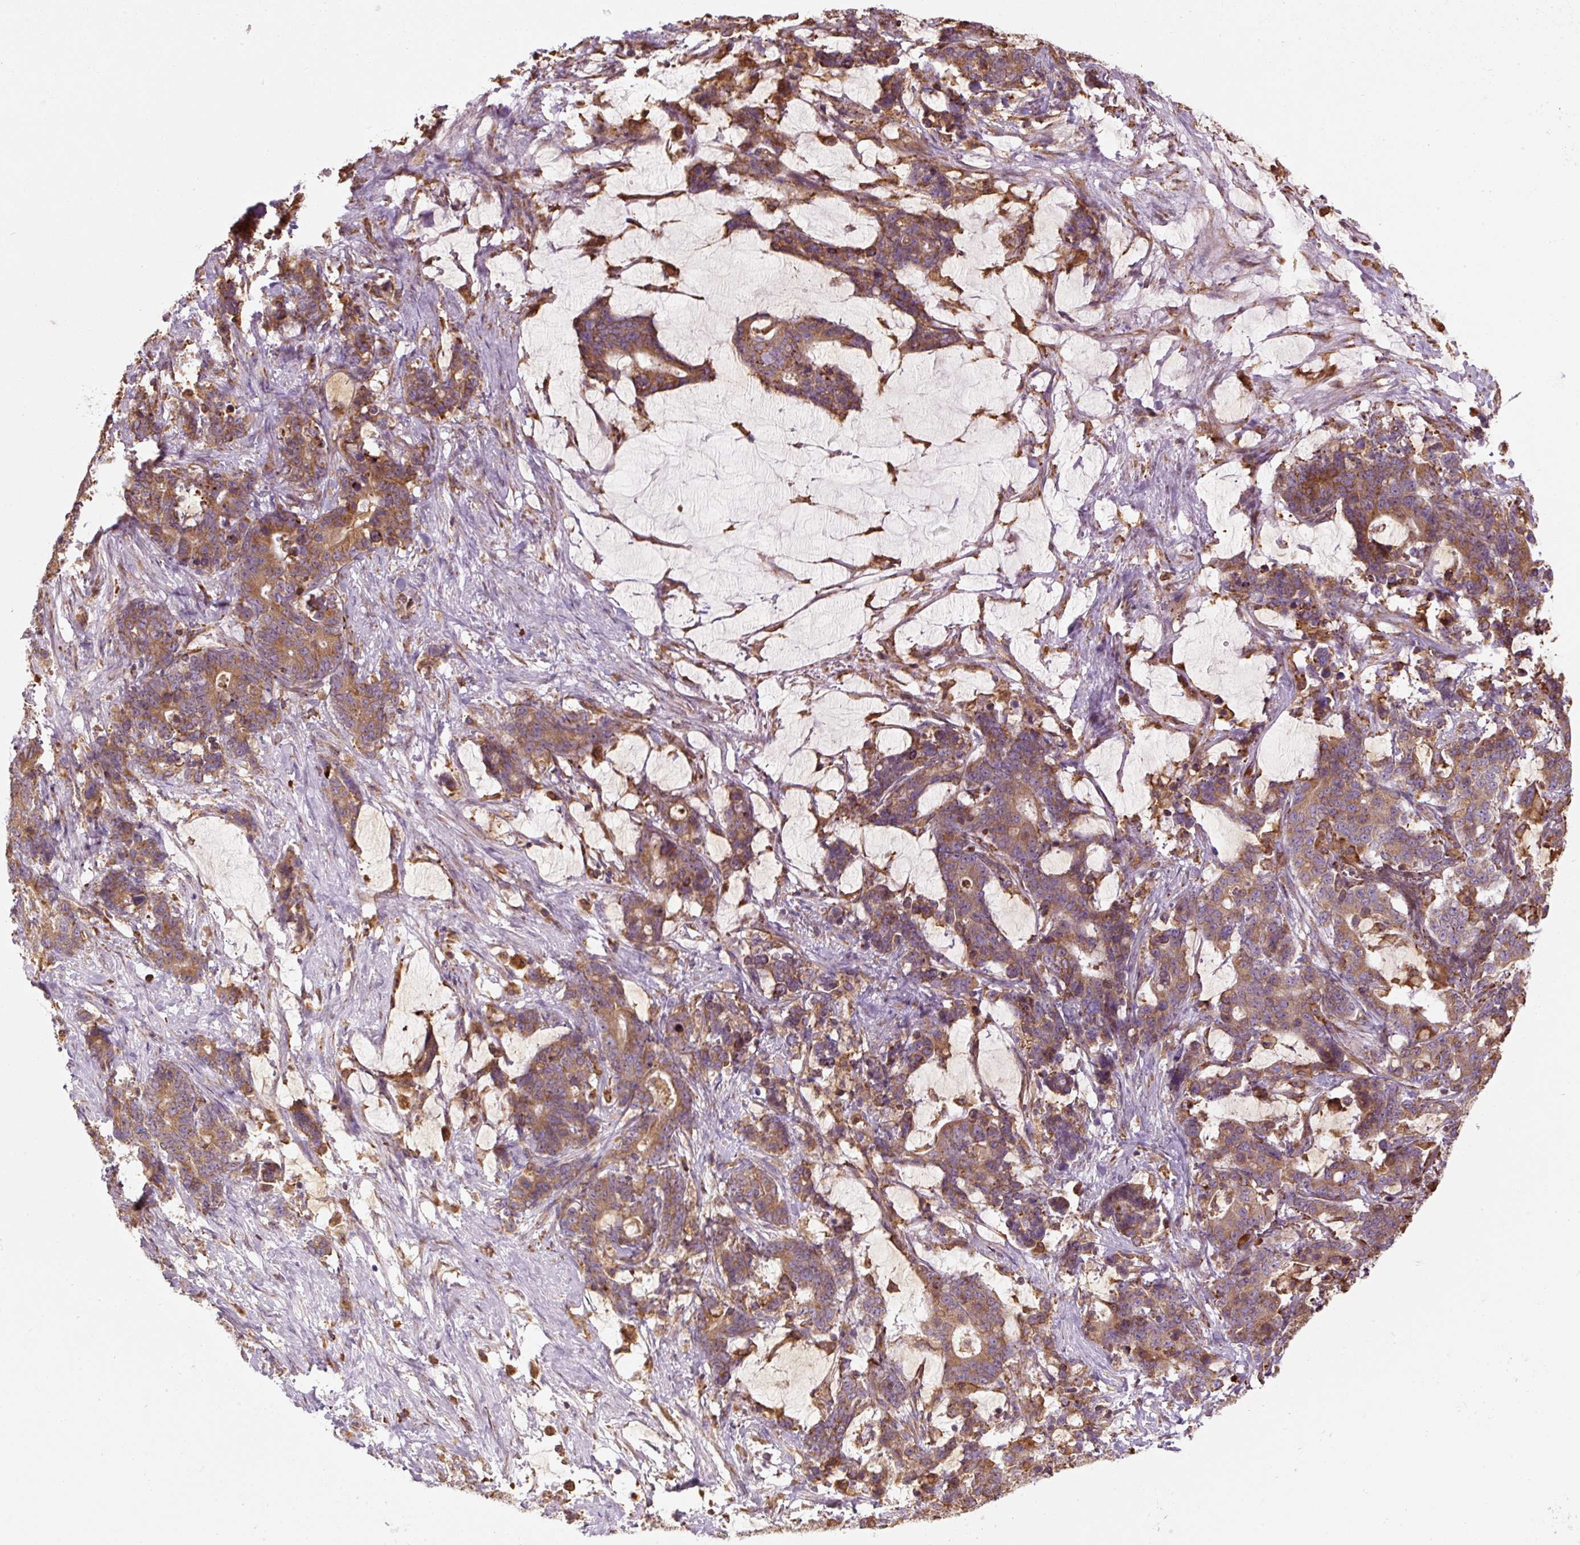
{"staining": {"intensity": "moderate", "quantity": ">75%", "location": "cytoplasmic/membranous"}, "tissue": "stomach cancer", "cell_type": "Tumor cells", "image_type": "cancer", "snomed": [{"axis": "morphology", "description": "Normal tissue, NOS"}, {"axis": "morphology", "description": "Adenocarcinoma, NOS"}, {"axis": "topography", "description": "Stomach"}], "caption": "This photomicrograph exhibits immunohistochemistry staining of human adenocarcinoma (stomach), with medium moderate cytoplasmic/membranous expression in about >75% of tumor cells.", "gene": "PRKCSH", "patient": {"sex": "female", "age": 64}}